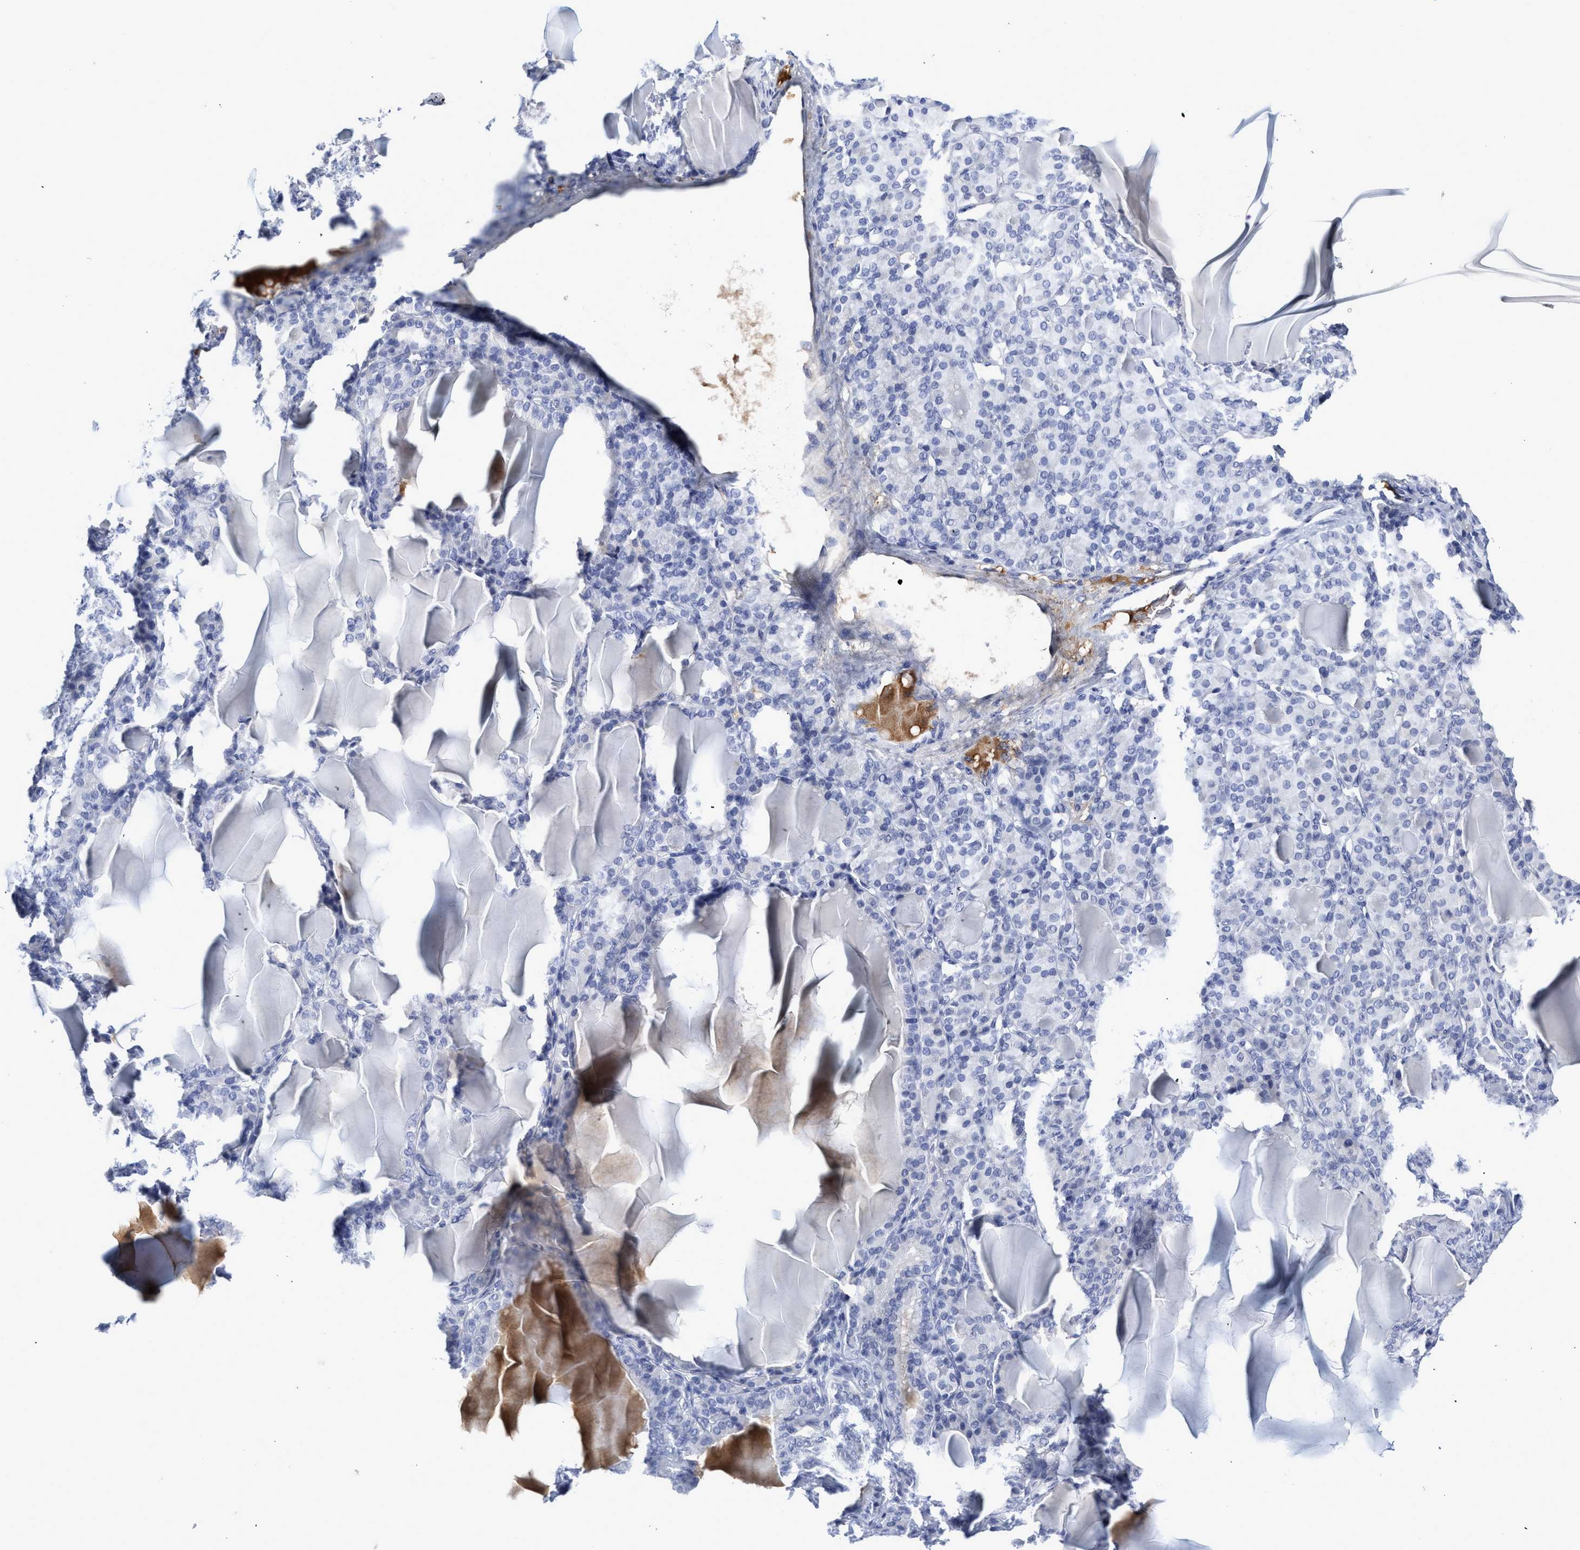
{"staining": {"intensity": "negative", "quantity": "none", "location": "none"}, "tissue": "thyroid gland", "cell_type": "Glandular cells", "image_type": "normal", "snomed": [{"axis": "morphology", "description": "Normal tissue, NOS"}, {"axis": "topography", "description": "Thyroid gland"}], "caption": "A histopathology image of thyroid gland stained for a protein shows no brown staining in glandular cells. (IHC, brightfield microscopy, high magnification).", "gene": "C2", "patient": {"sex": "female", "age": 28}}